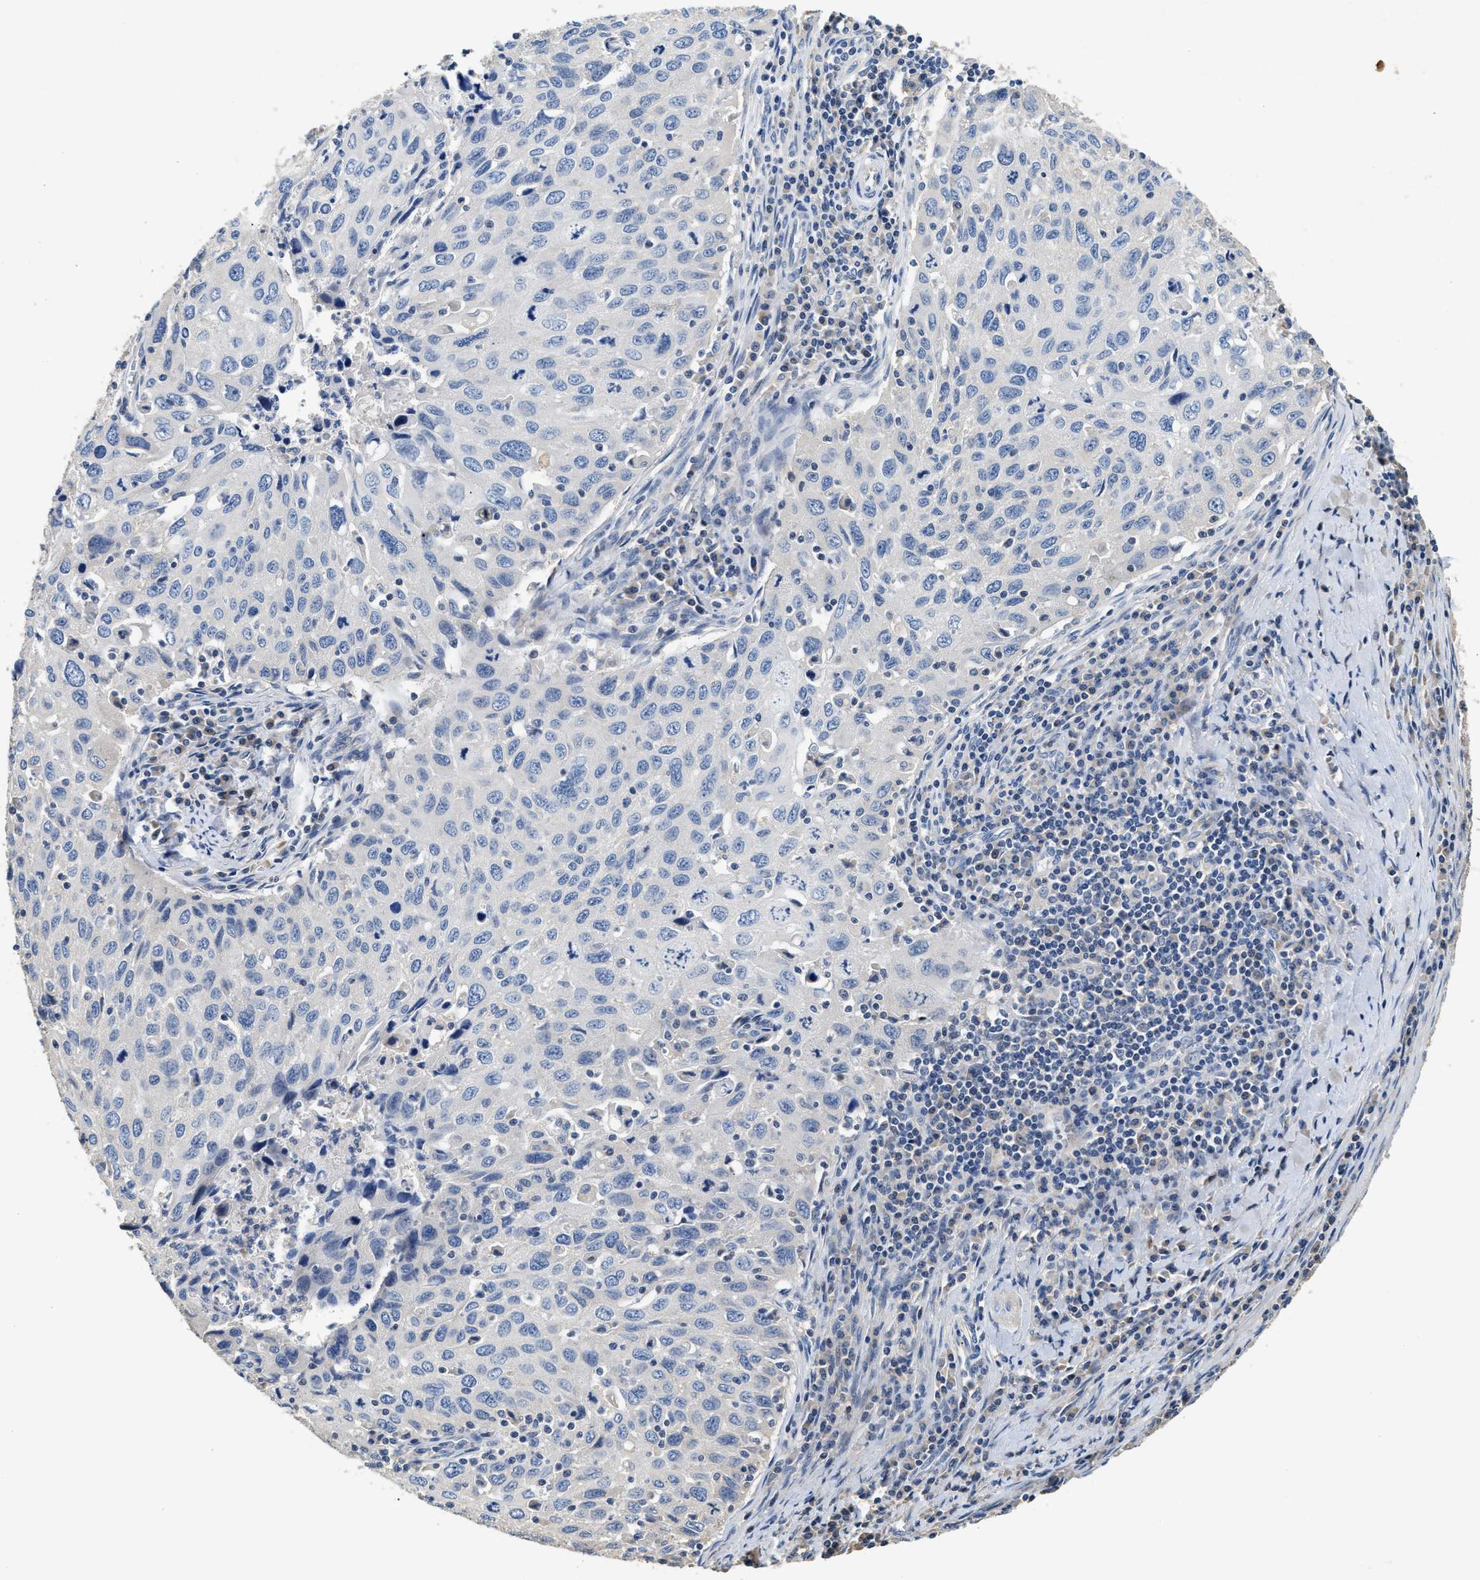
{"staining": {"intensity": "negative", "quantity": "none", "location": "none"}, "tissue": "cervical cancer", "cell_type": "Tumor cells", "image_type": "cancer", "snomed": [{"axis": "morphology", "description": "Squamous cell carcinoma, NOS"}, {"axis": "topography", "description": "Cervix"}], "caption": "This image is of cervical cancer (squamous cell carcinoma) stained with IHC to label a protein in brown with the nuclei are counter-stained blue. There is no positivity in tumor cells.", "gene": "IL17RC", "patient": {"sex": "female", "age": 53}}